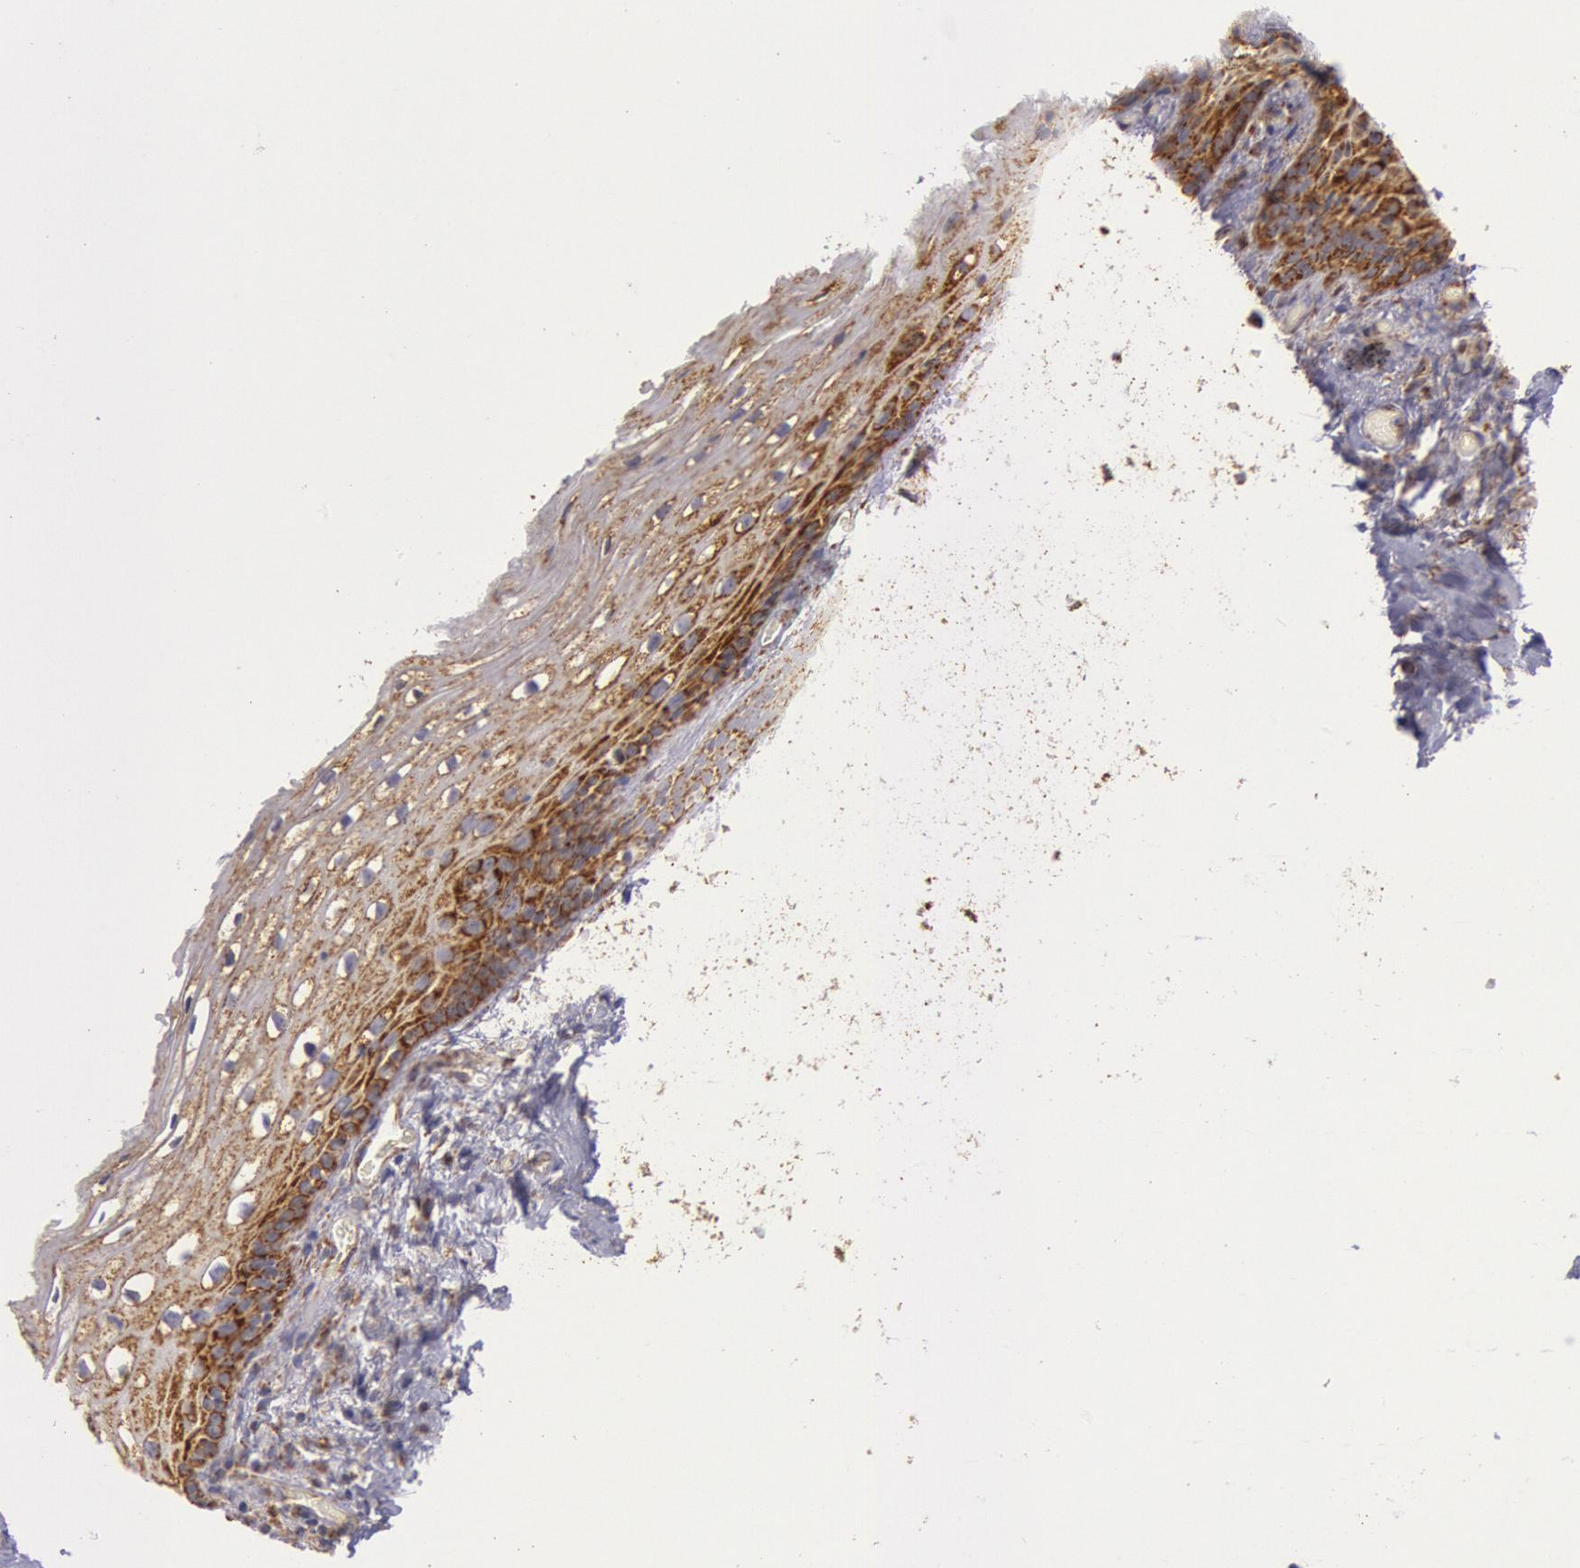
{"staining": {"intensity": "moderate", "quantity": "25%-75%", "location": "cytoplasmic/membranous"}, "tissue": "vagina", "cell_type": "Squamous epithelial cells", "image_type": "normal", "snomed": [{"axis": "morphology", "description": "Normal tissue, NOS"}, {"axis": "topography", "description": "Vagina"}], "caption": "The immunohistochemical stain shows moderate cytoplasmic/membranous staining in squamous epithelial cells of normal vagina. The staining was performed using DAB (3,3'-diaminobenzidine) to visualize the protein expression in brown, while the nuclei were stained in blue with hematoxylin (Magnification: 20x).", "gene": "CYC1", "patient": {"sex": "female", "age": 61}}